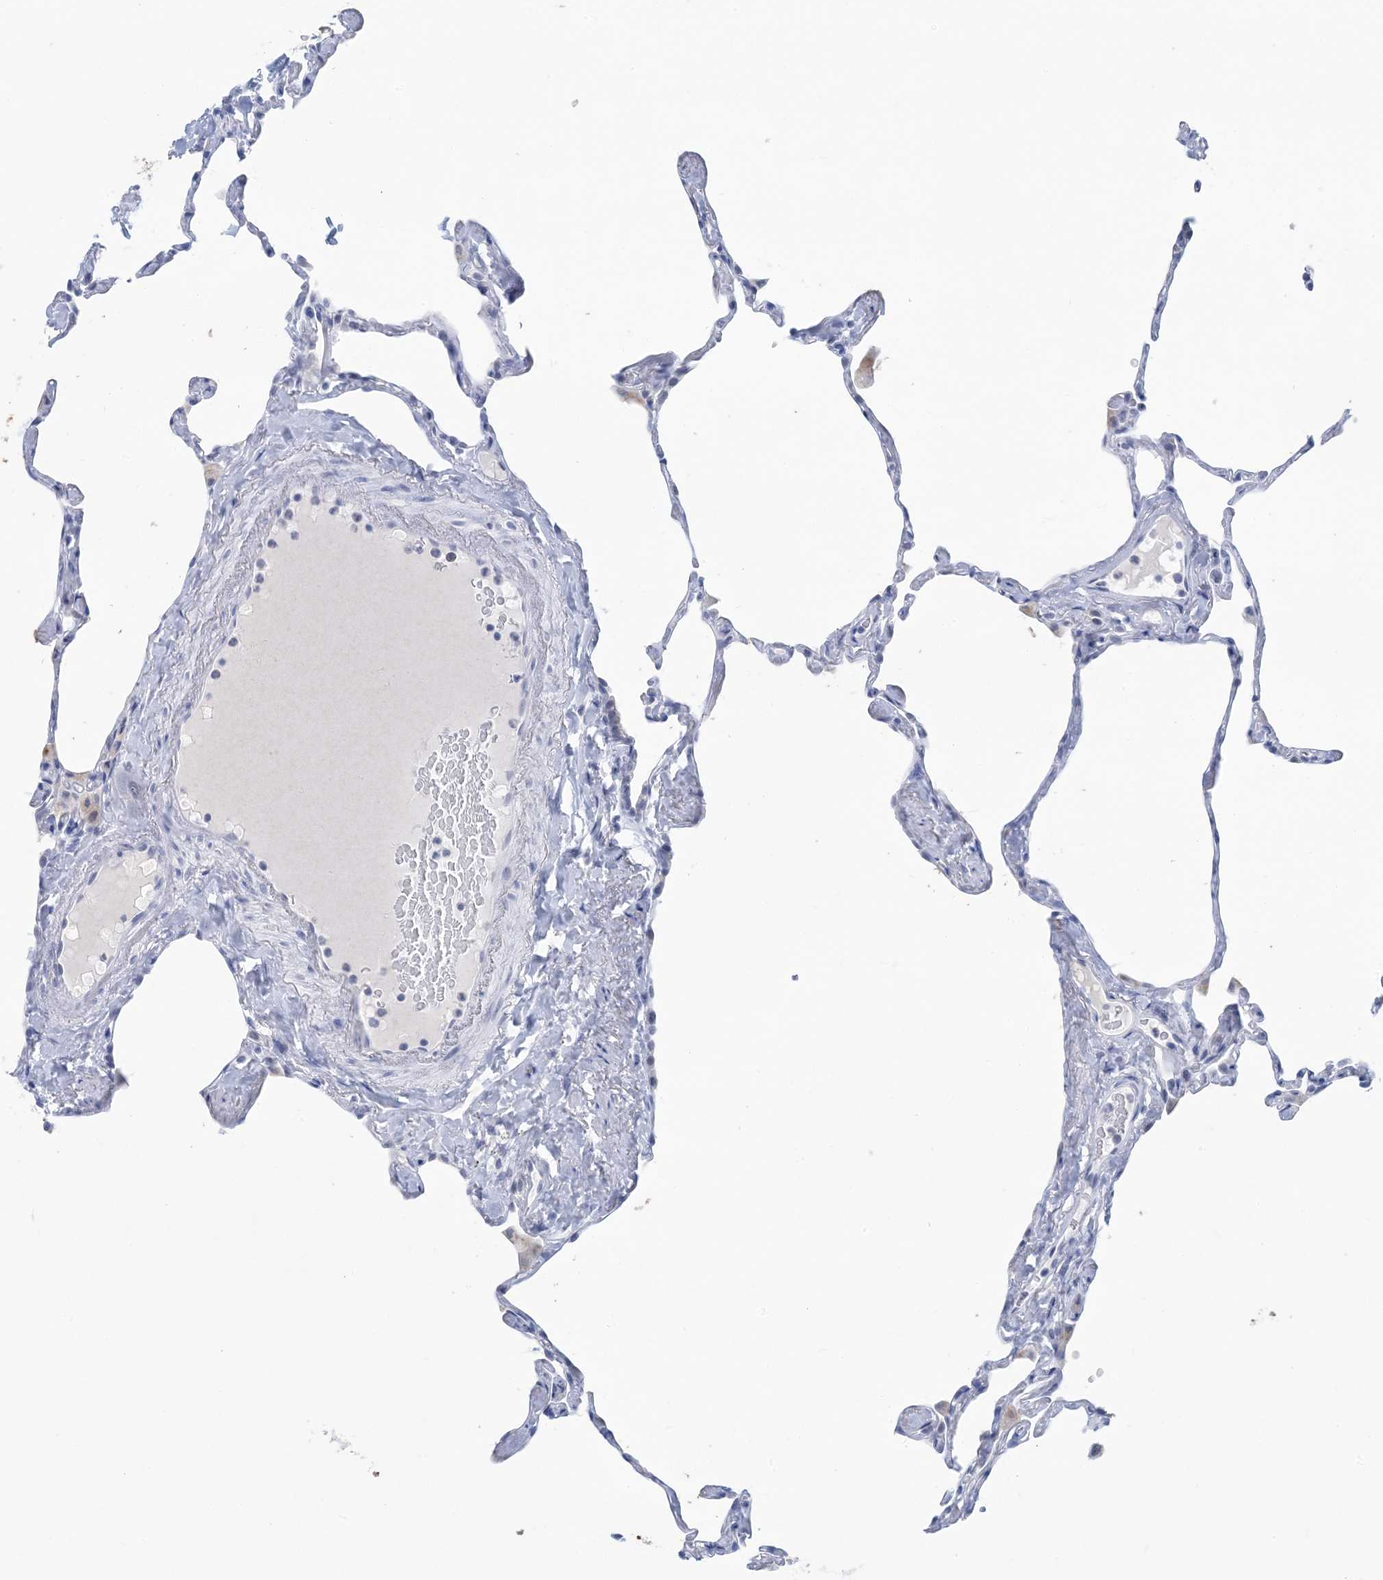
{"staining": {"intensity": "negative", "quantity": "none", "location": "none"}, "tissue": "lung", "cell_type": "Alveolar cells", "image_type": "normal", "snomed": [{"axis": "morphology", "description": "Normal tissue, NOS"}, {"axis": "topography", "description": "Lung"}], "caption": "This is a histopathology image of immunohistochemistry staining of unremarkable lung, which shows no expression in alveolar cells.", "gene": "SH3YL1", "patient": {"sex": "male", "age": 65}}